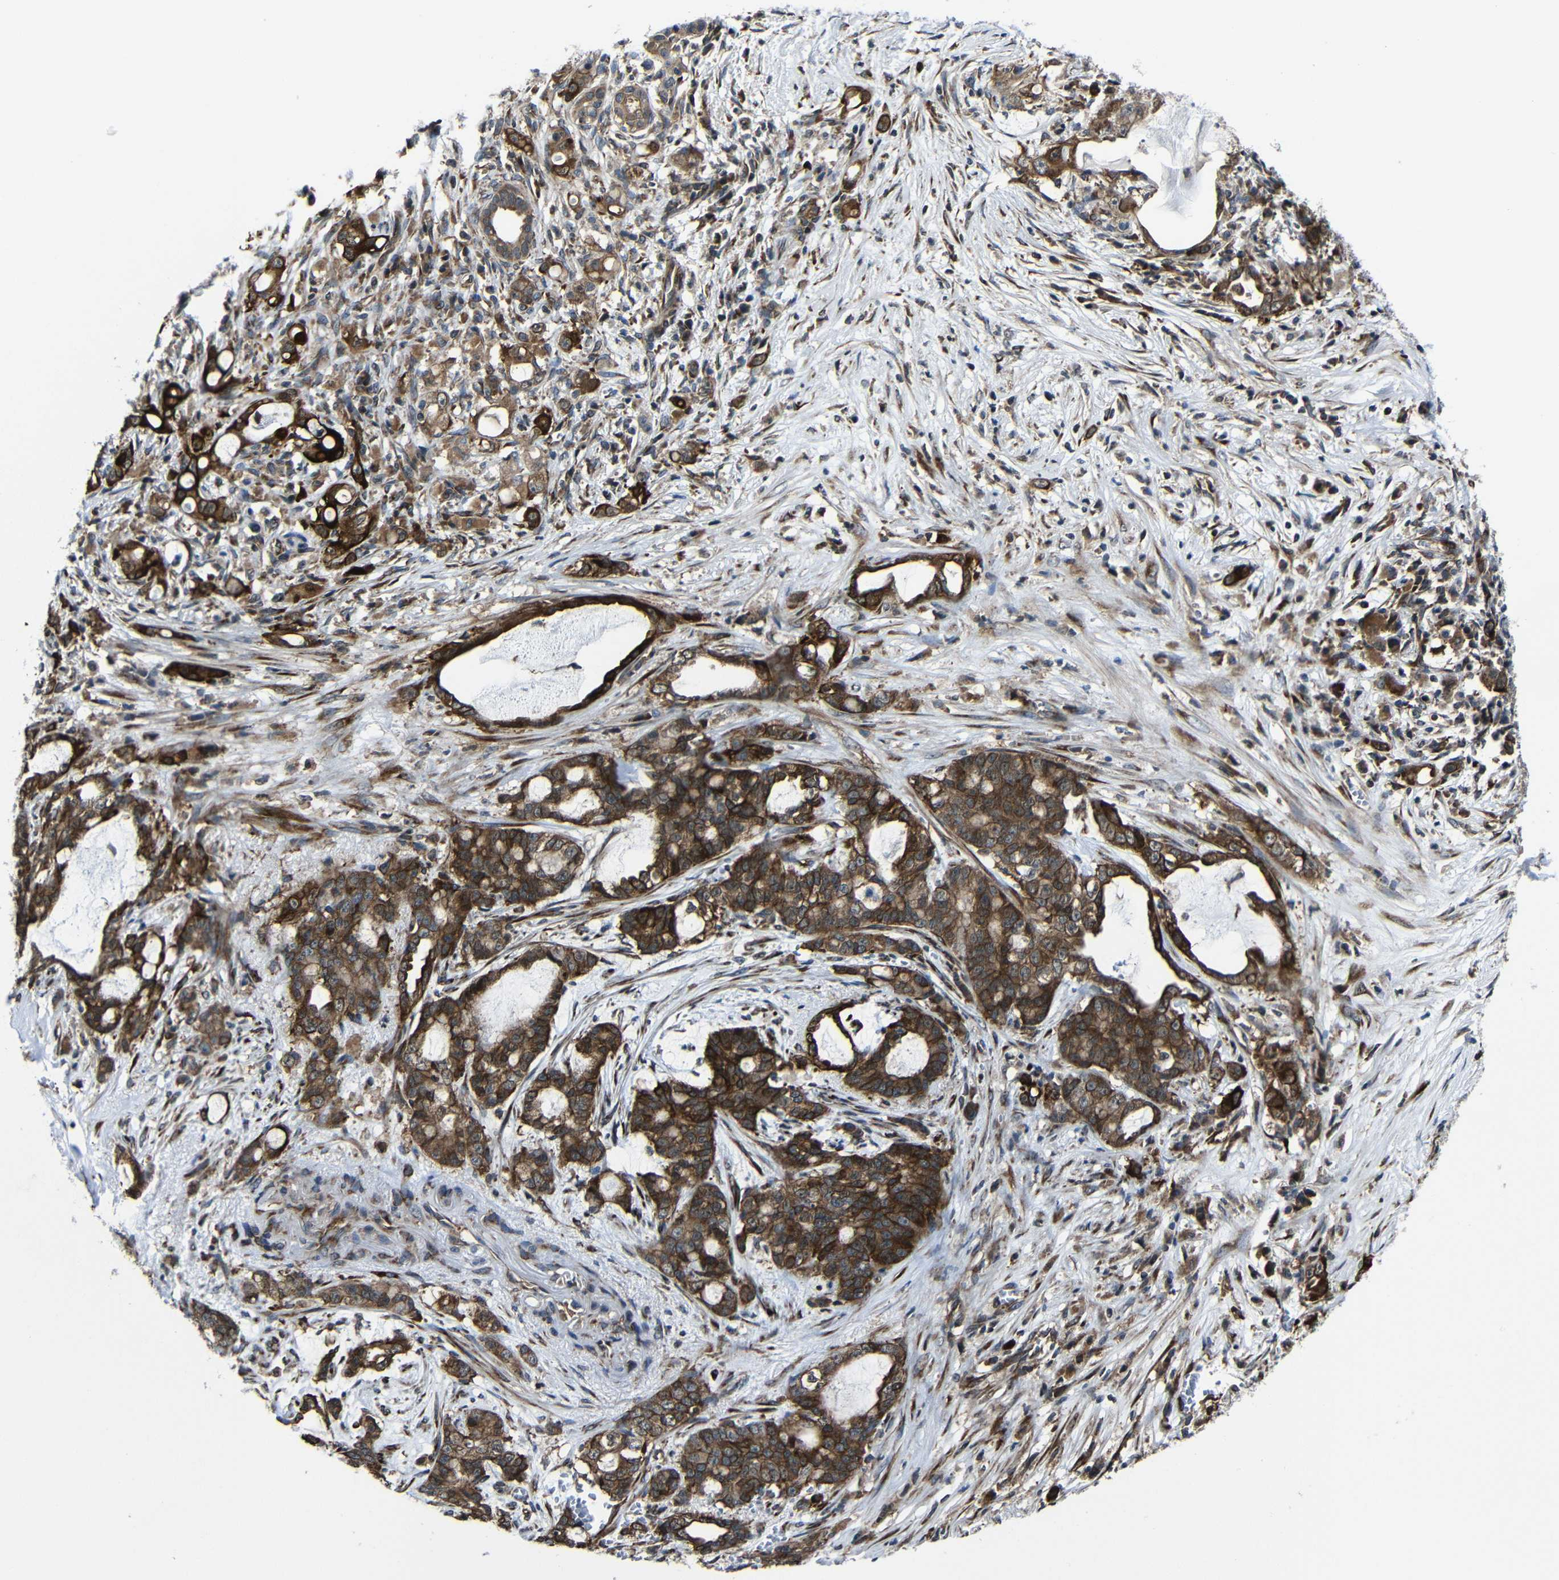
{"staining": {"intensity": "strong", "quantity": ">75%", "location": "cytoplasmic/membranous"}, "tissue": "pancreatic cancer", "cell_type": "Tumor cells", "image_type": "cancer", "snomed": [{"axis": "morphology", "description": "Adenocarcinoma, NOS"}, {"axis": "topography", "description": "Pancreas"}], "caption": "Pancreatic cancer (adenocarcinoma) stained with a brown dye demonstrates strong cytoplasmic/membranous positive staining in approximately >75% of tumor cells.", "gene": "KIAA0513", "patient": {"sex": "female", "age": 73}}